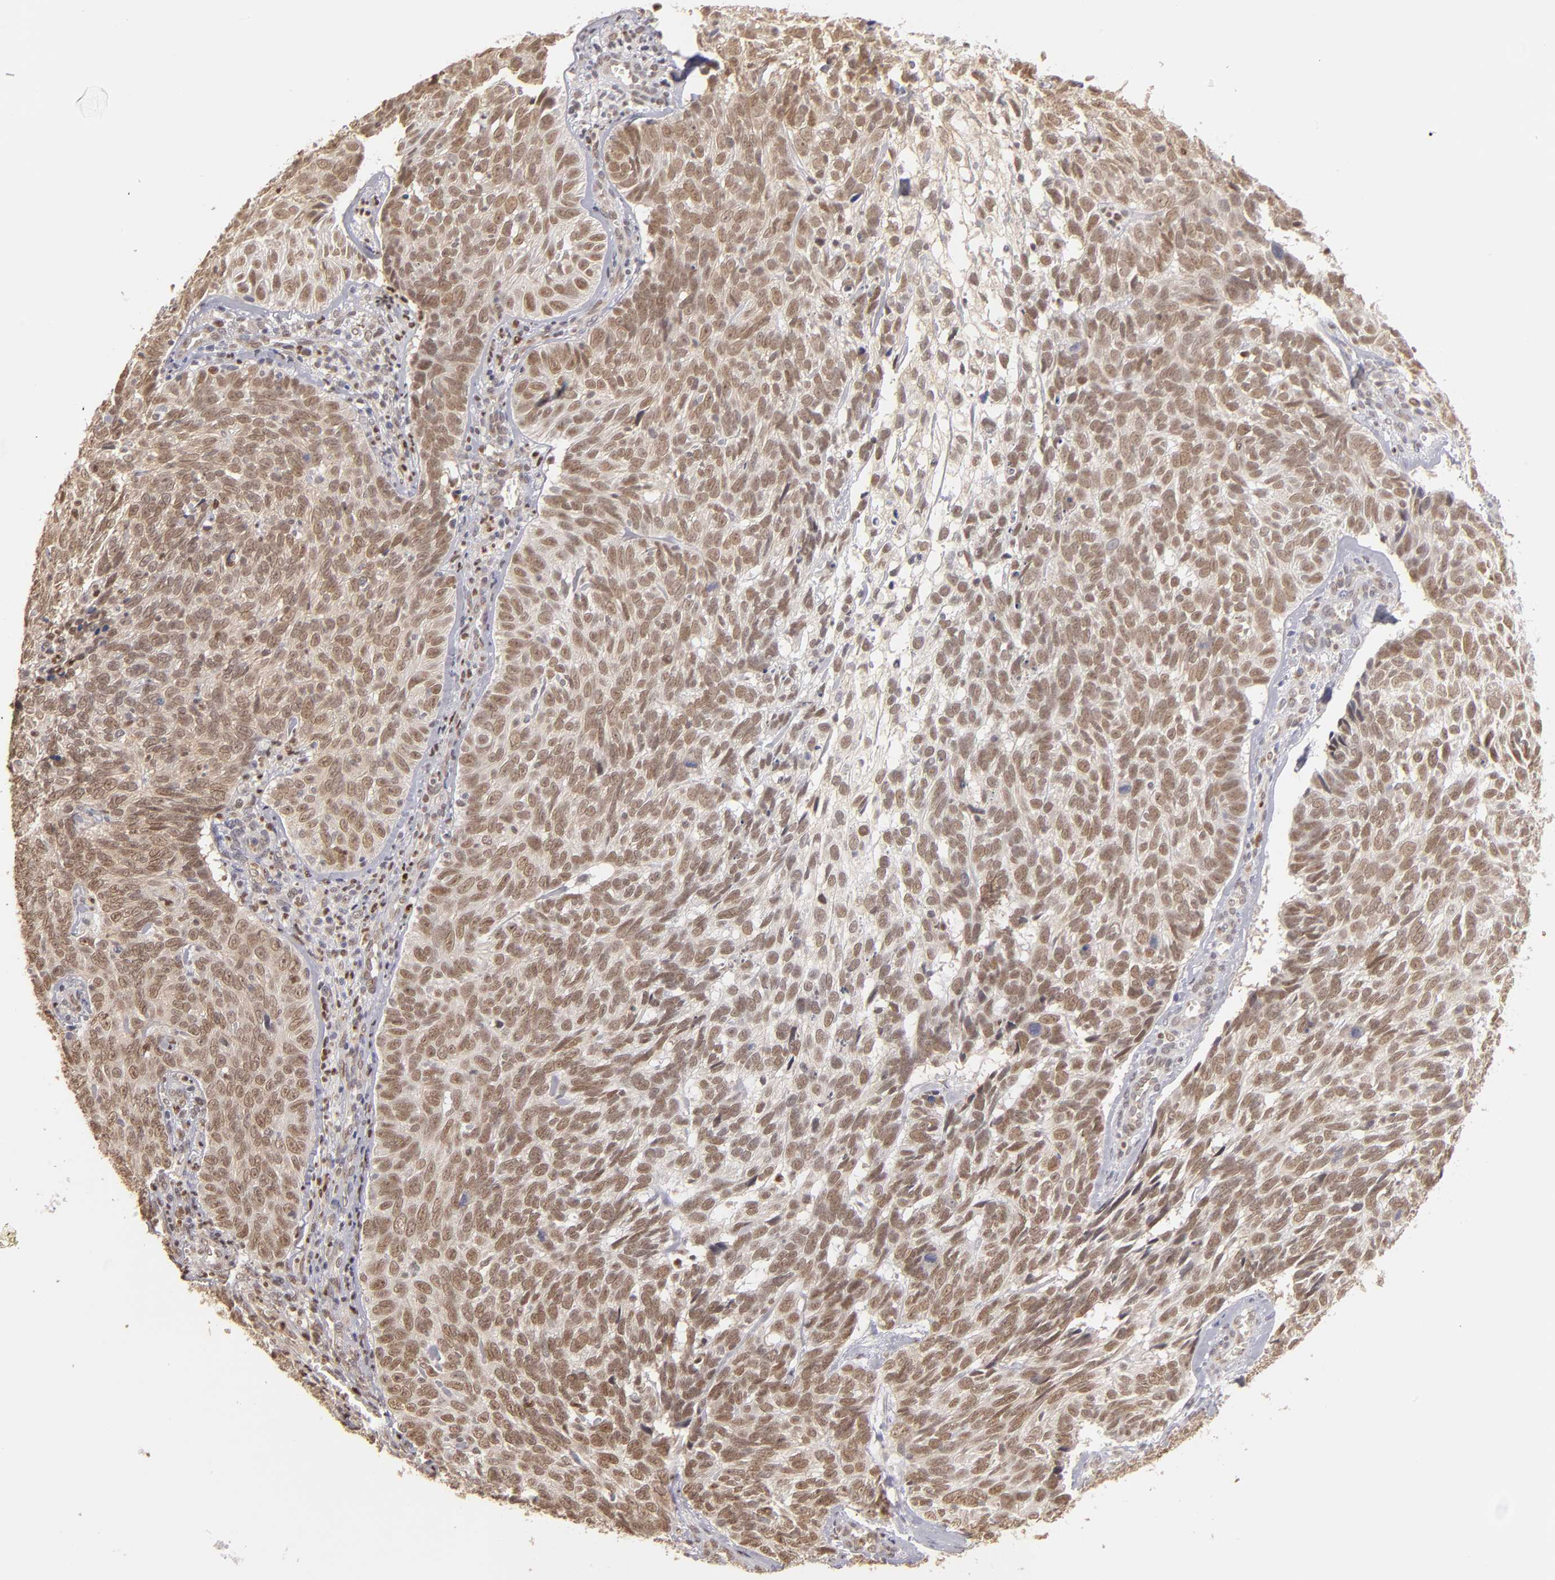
{"staining": {"intensity": "moderate", "quantity": ">75%", "location": "nuclear"}, "tissue": "skin cancer", "cell_type": "Tumor cells", "image_type": "cancer", "snomed": [{"axis": "morphology", "description": "Basal cell carcinoma"}, {"axis": "topography", "description": "Skin"}], "caption": "Tumor cells show medium levels of moderate nuclear positivity in approximately >75% of cells in skin cancer.", "gene": "NFE2", "patient": {"sex": "male", "age": 72}}